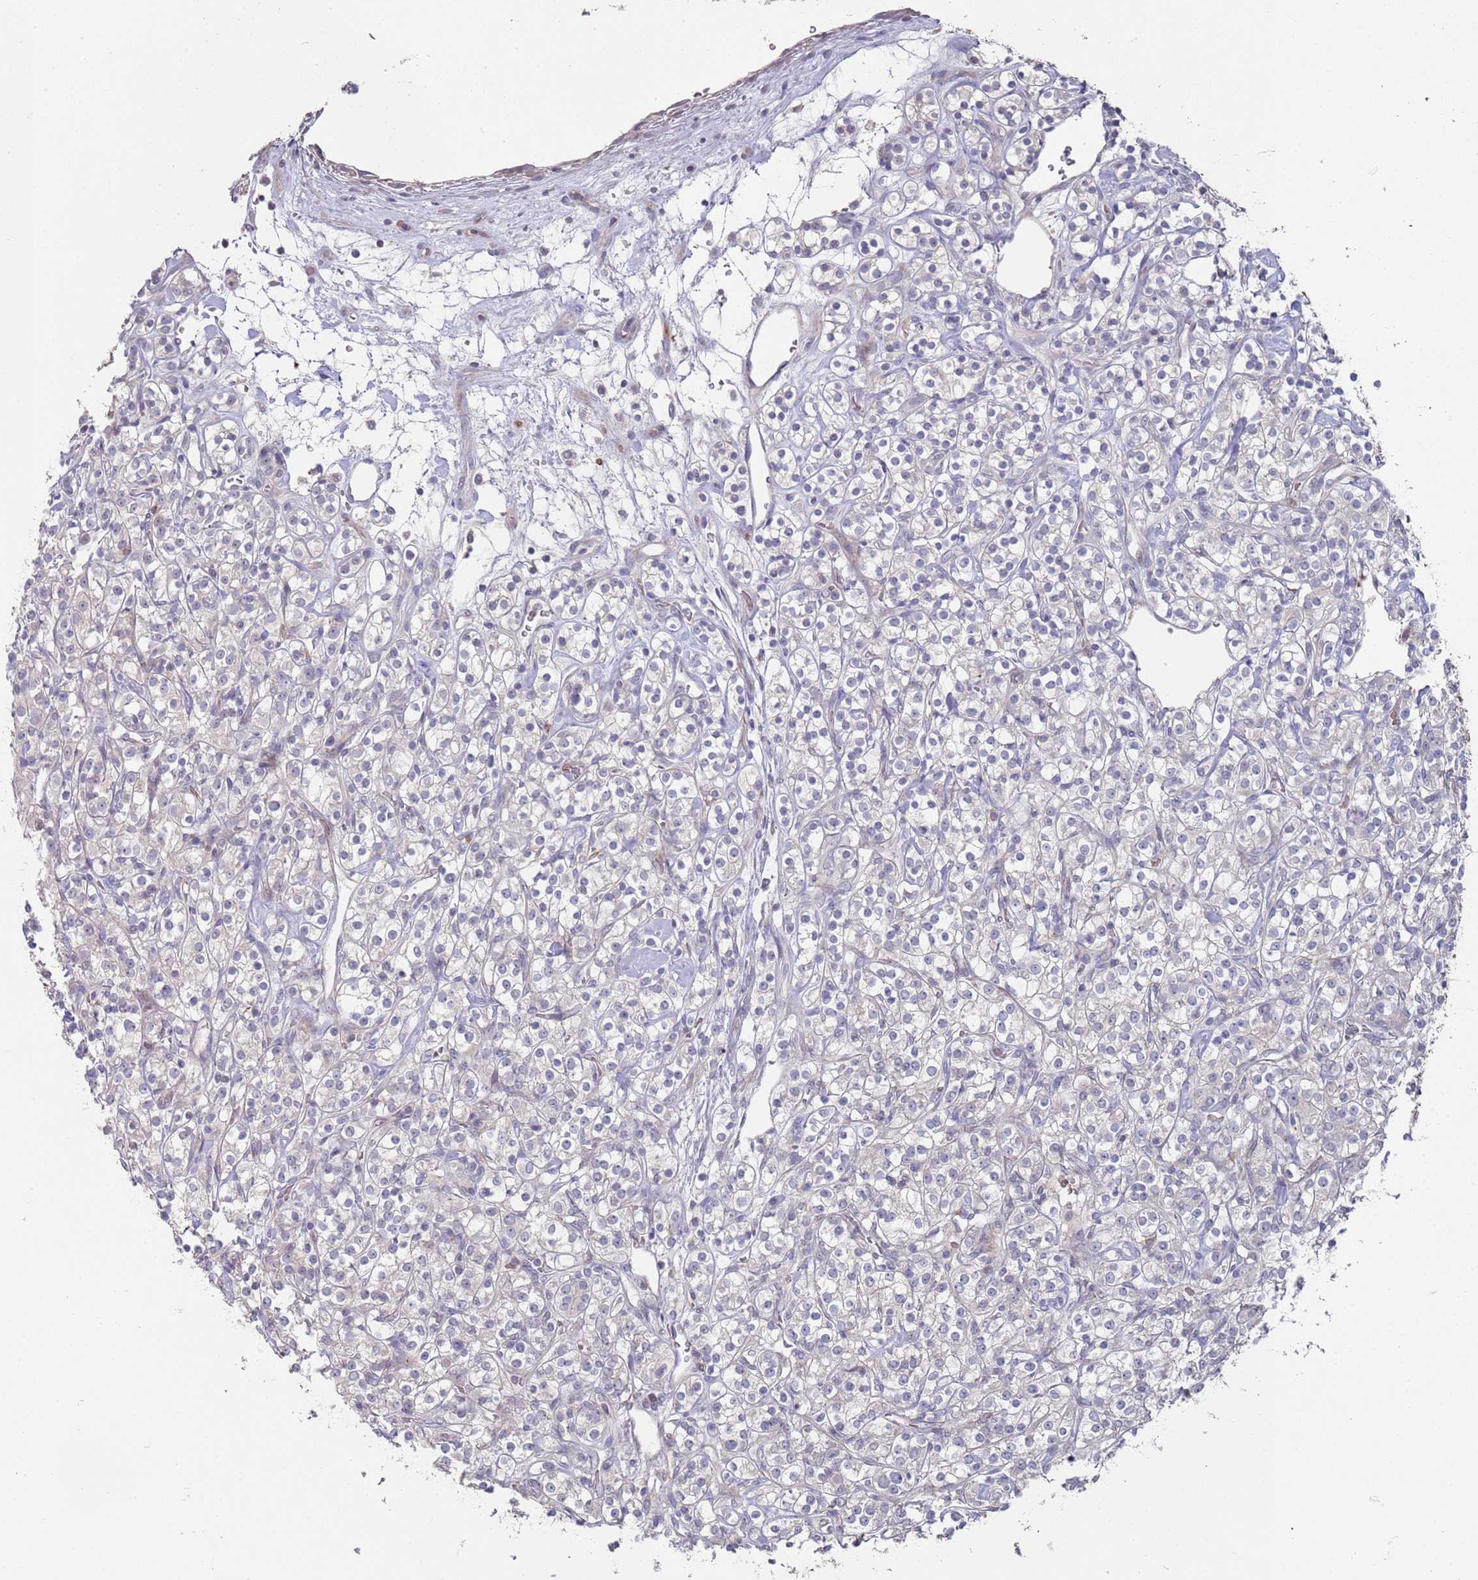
{"staining": {"intensity": "negative", "quantity": "none", "location": "none"}, "tissue": "renal cancer", "cell_type": "Tumor cells", "image_type": "cancer", "snomed": [{"axis": "morphology", "description": "Adenocarcinoma, NOS"}, {"axis": "topography", "description": "Kidney"}], "caption": "High power microscopy micrograph of an immunohistochemistry (IHC) micrograph of adenocarcinoma (renal), revealing no significant staining in tumor cells. (Immunohistochemistry, brightfield microscopy, high magnification).", "gene": "LACC1", "patient": {"sex": "male", "age": 77}}